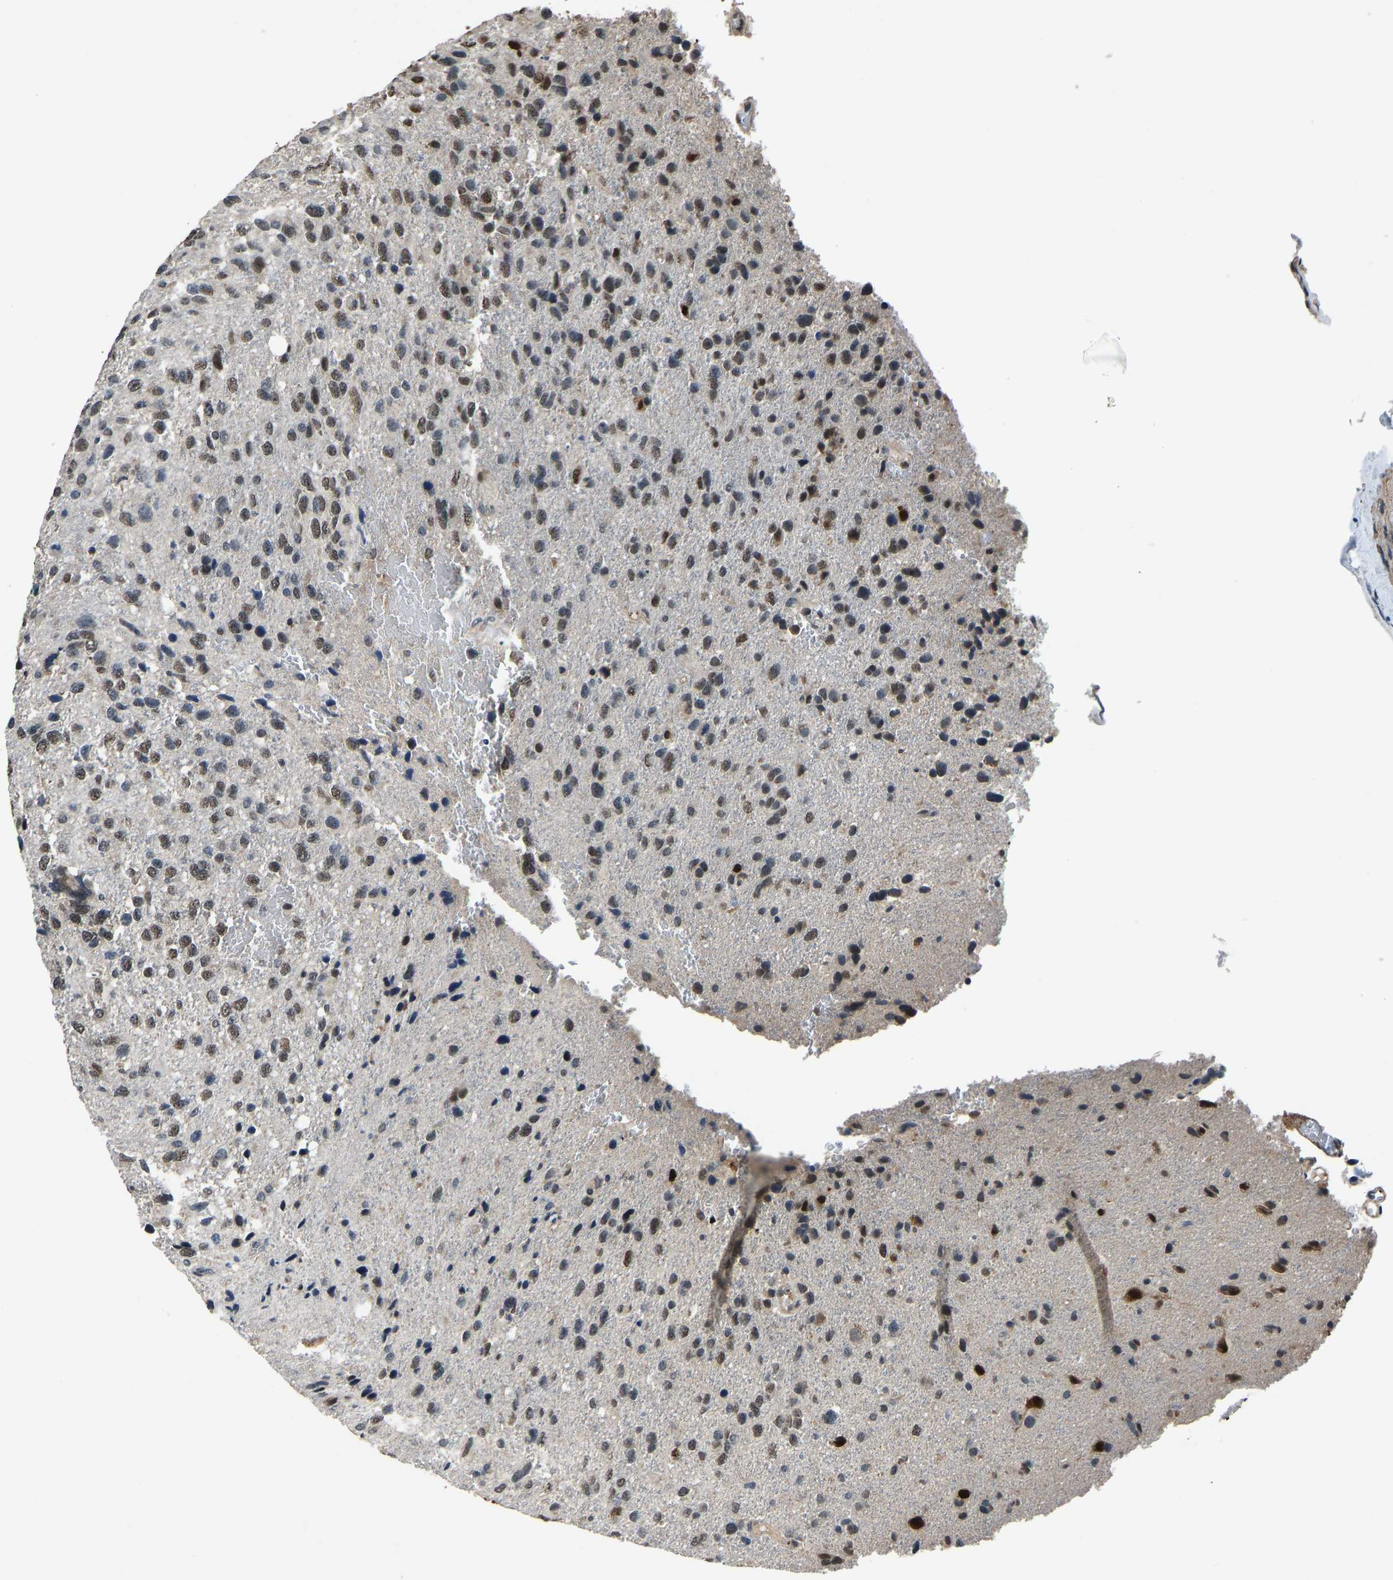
{"staining": {"intensity": "moderate", "quantity": "25%-75%", "location": "nuclear"}, "tissue": "glioma", "cell_type": "Tumor cells", "image_type": "cancer", "snomed": [{"axis": "morphology", "description": "Glioma, malignant, High grade"}, {"axis": "topography", "description": "Brain"}], "caption": "The immunohistochemical stain labels moderate nuclear expression in tumor cells of malignant glioma (high-grade) tissue.", "gene": "FOS", "patient": {"sex": "female", "age": 58}}